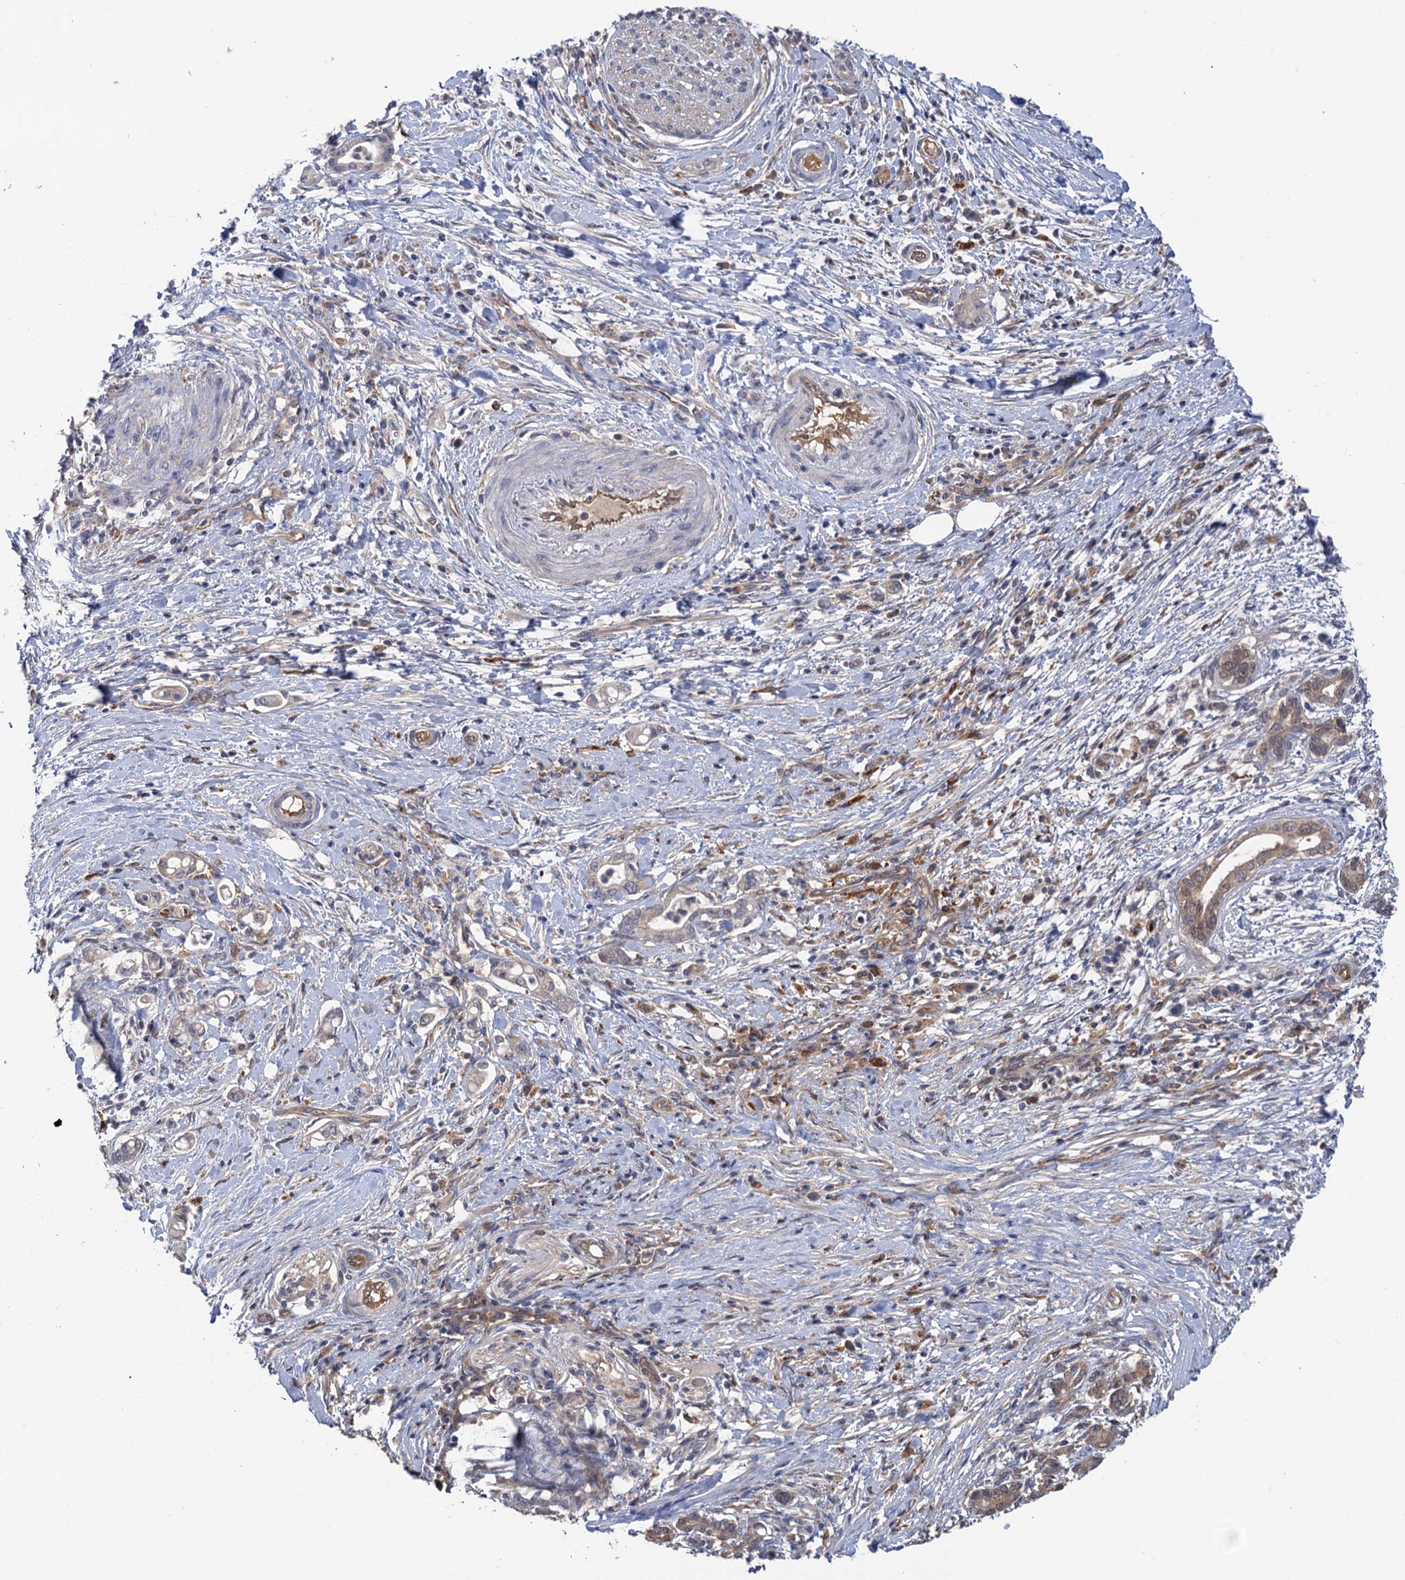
{"staining": {"intensity": "negative", "quantity": "none", "location": "none"}, "tissue": "pancreatic cancer", "cell_type": "Tumor cells", "image_type": "cancer", "snomed": [{"axis": "morphology", "description": "Adenocarcinoma, NOS"}, {"axis": "topography", "description": "Pancreas"}], "caption": "IHC of human pancreatic cancer (adenocarcinoma) displays no positivity in tumor cells.", "gene": "NEK8", "patient": {"sex": "female", "age": 55}}